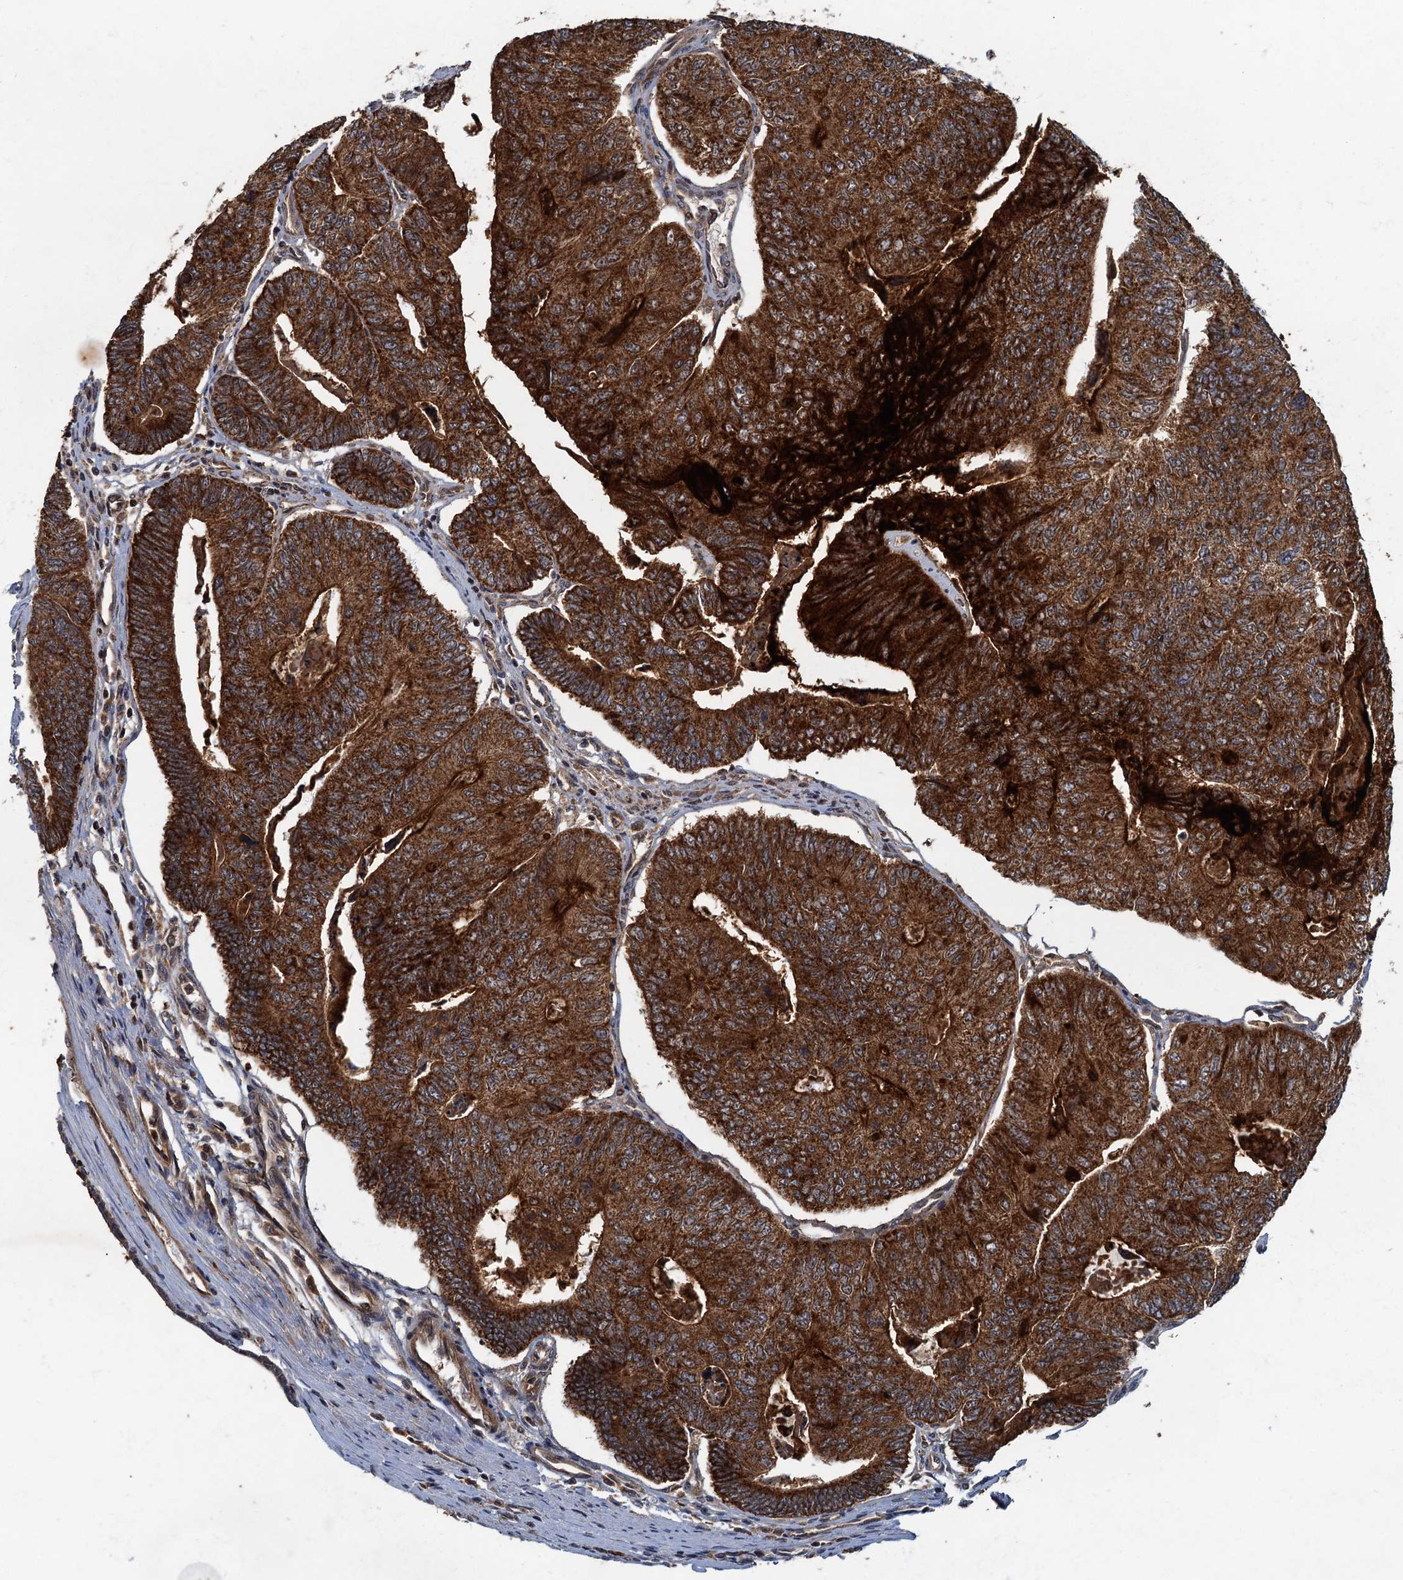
{"staining": {"intensity": "strong", "quantity": ">75%", "location": "cytoplasmic/membranous"}, "tissue": "colorectal cancer", "cell_type": "Tumor cells", "image_type": "cancer", "snomed": [{"axis": "morphology", "description": "Adenocarcinoma, NOS"}, {"axis": "topography", "description": "Colon"}], "caption": "Colorectal cancer stained with a brown dye exhibits strong cytoplasmic/membranous positive positivity in about >75% of tumor cells.", "gene": "SLC11A2", "patient": {"sex": "female", "age": 67}}